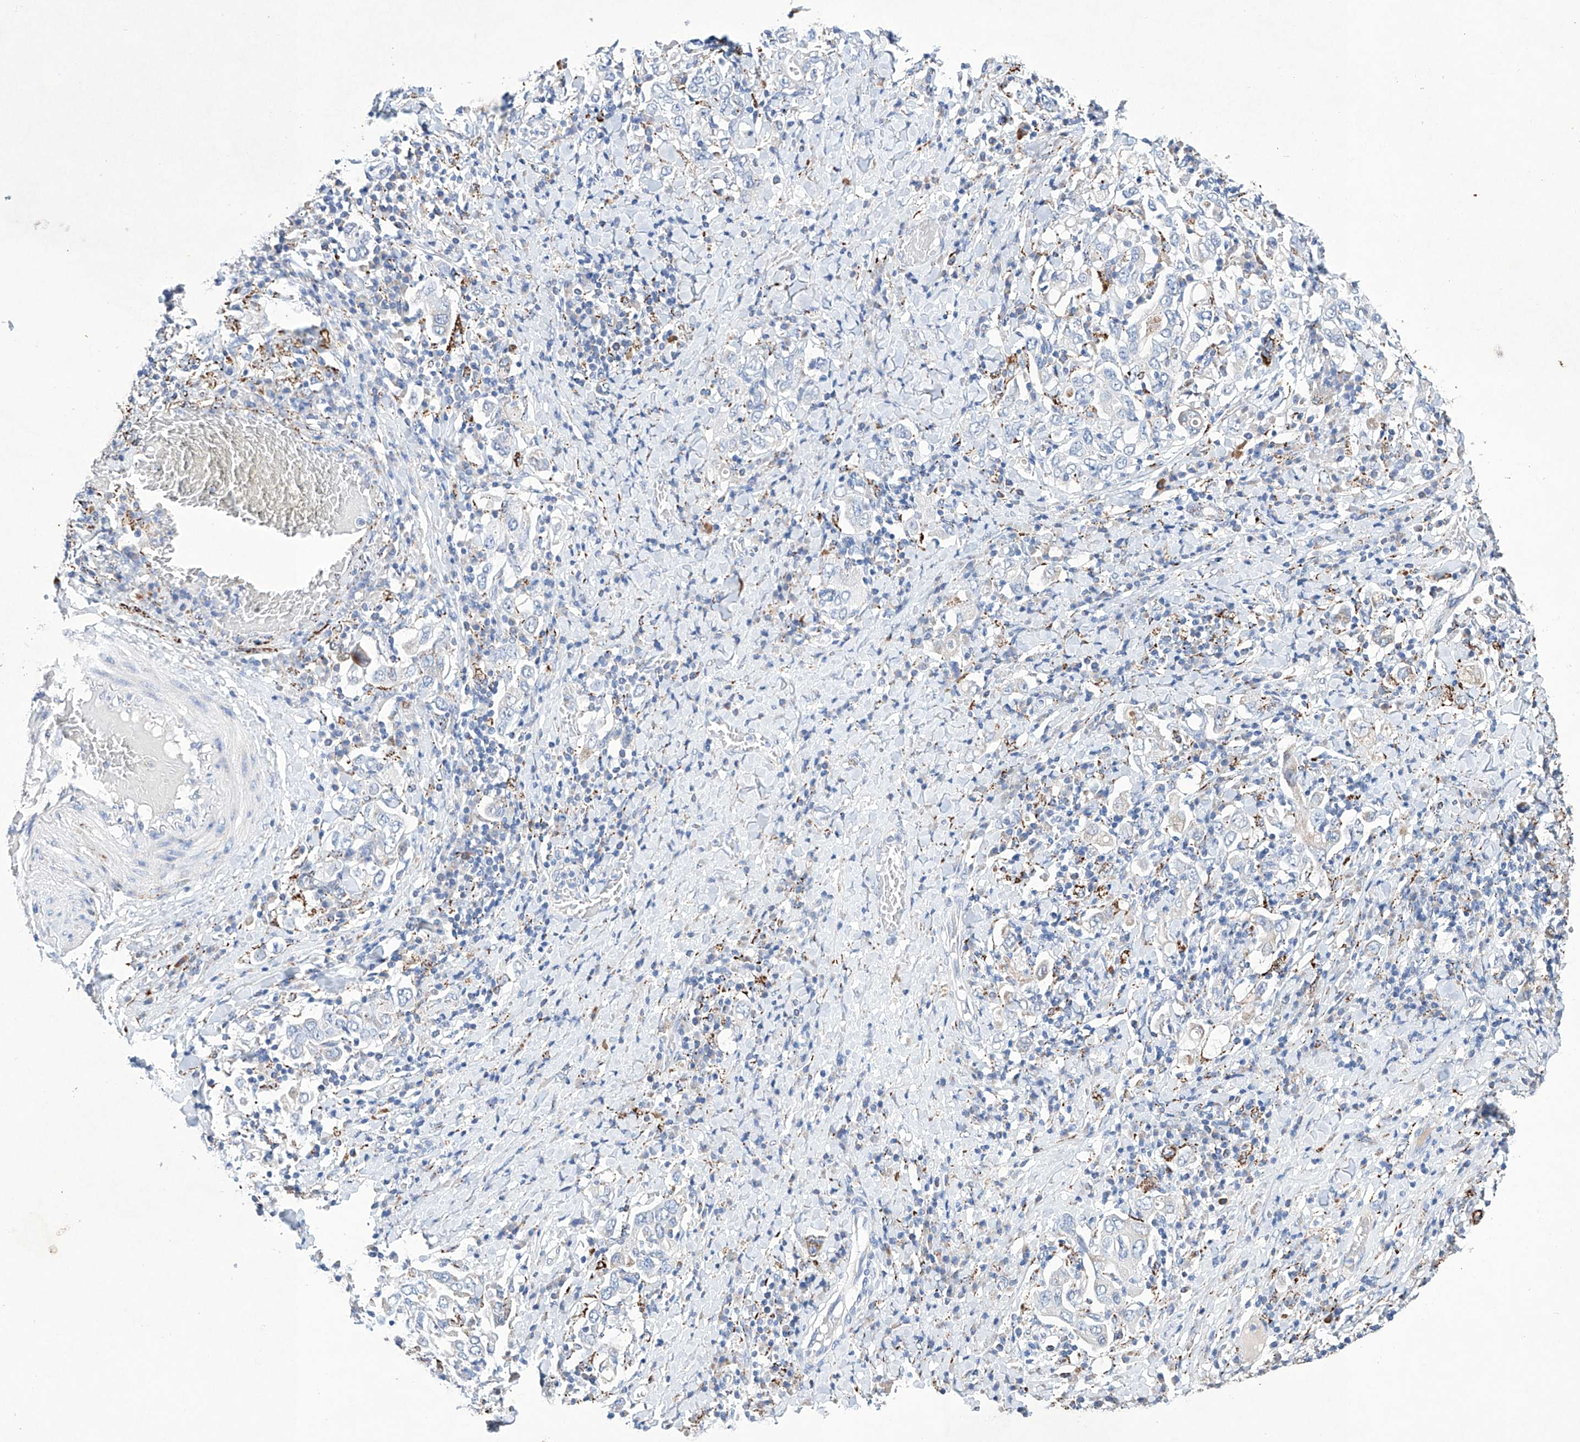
{"staining": {"intensity": "negative", "quantity": "none", "location": "none"}, "tissue": "stomach cancer", "cell_type": "Tumor cells", "image_type": "cancer", "snomed": [{"axis": "morphology", "description": "Adenocarcinoma, NOS"}, {"axis": "topography", "description": "Stomach, upper"}], "caption": "This histopathology image is of stomach cancer stained with IHC to label a protein in brown with the nuclei are counter-stained blue. There is no positivity in tumor cells.", "gene": "NRROS", "patient": {"sex": "male", "age": 62}}